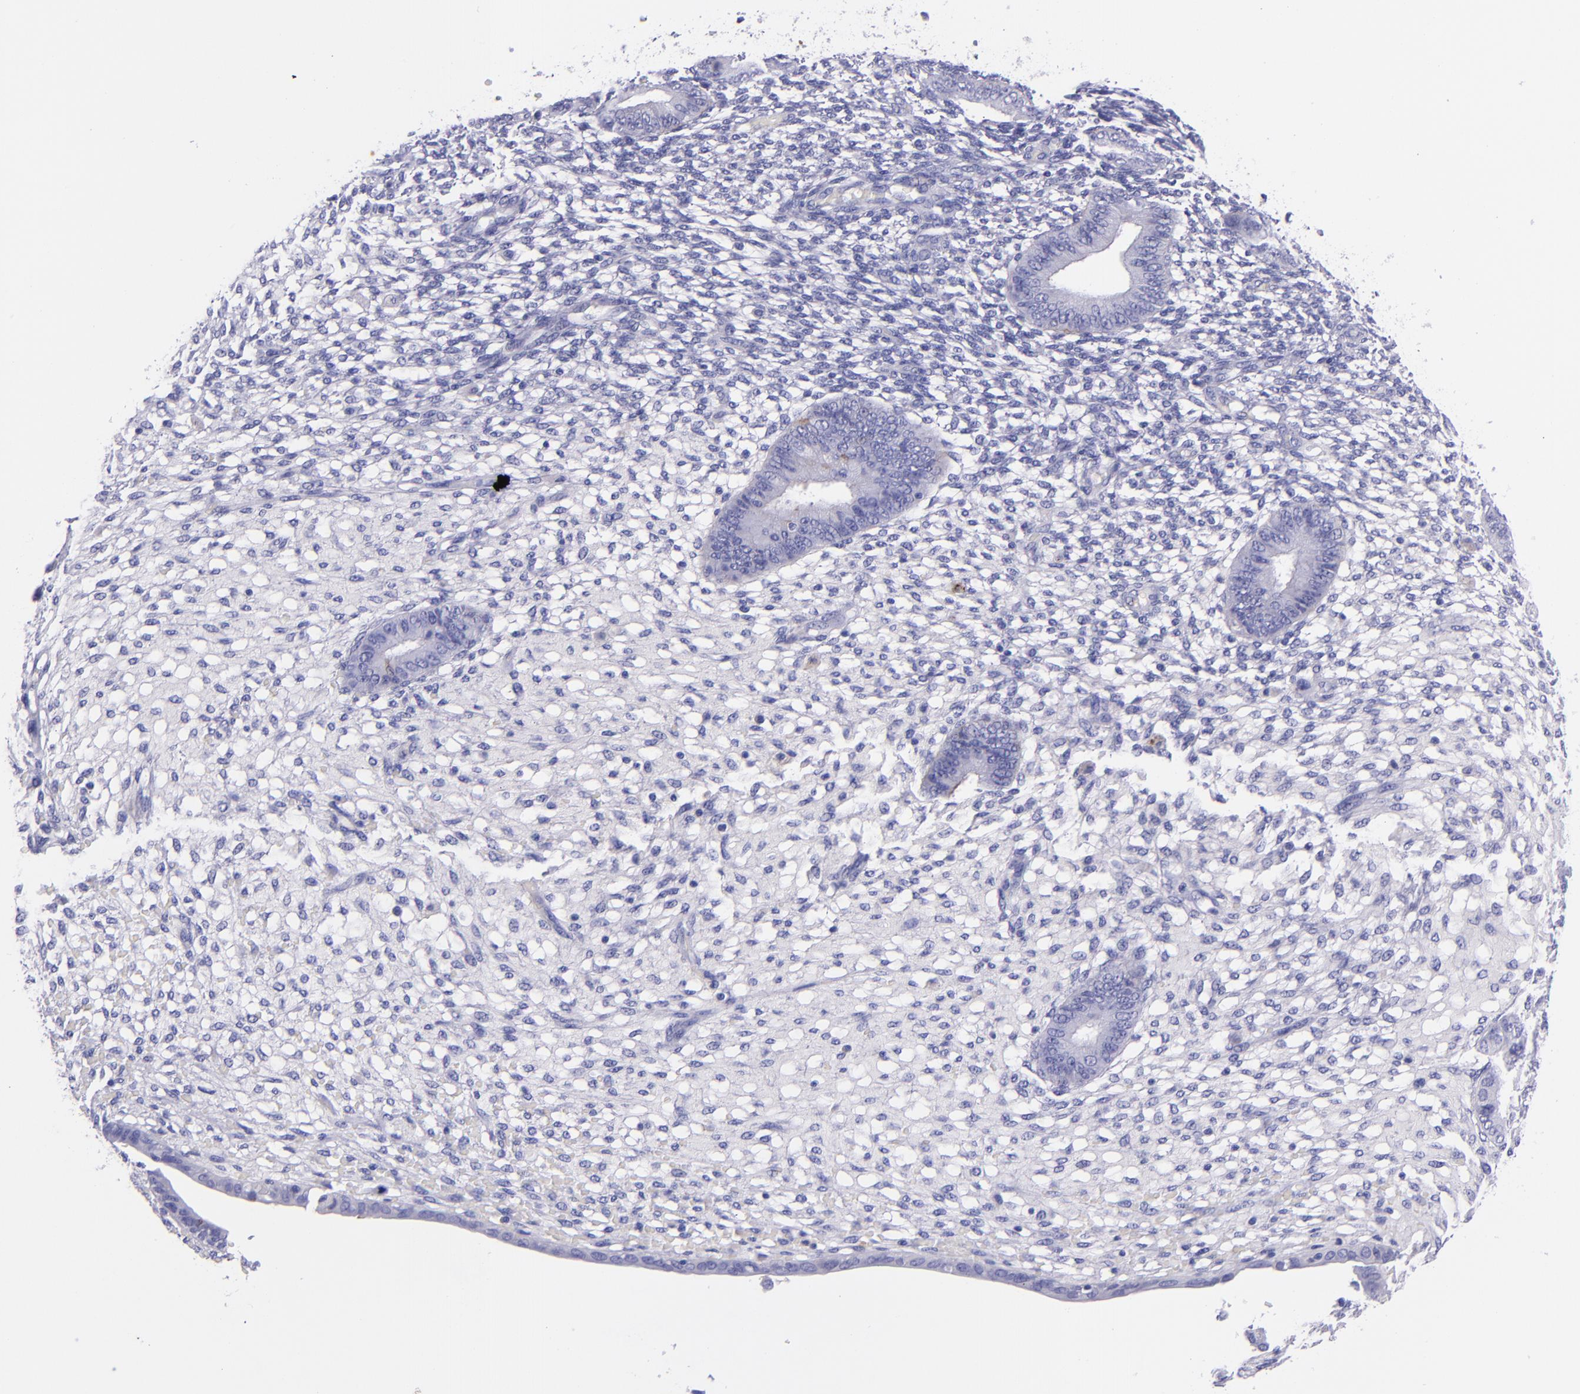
{"staining": {"intensity": "negative", "quantity": "none", "location": "none"}, "tissue": "endometrium", "cell_type": "Cells in endometrial stroma", "image_type": "normal", "snomed": [{"axis": "morphology", "description": "Normal tissue, NOS"}, {"axis": "topography", "description": "Endometrium"}], "caption": "Immunohistochemistry photomicrograph of benign endometrium stained for a protein (brown), which displays no staining in cells in endometrial stroma. The staining was performed using DAB to visualize the protein expression in brown, while the nuclei were stained in blue with hematoxylin (Magnification: 20x).", "gene": "SLPI", "patient": {"sex": "female", "age": 42}}